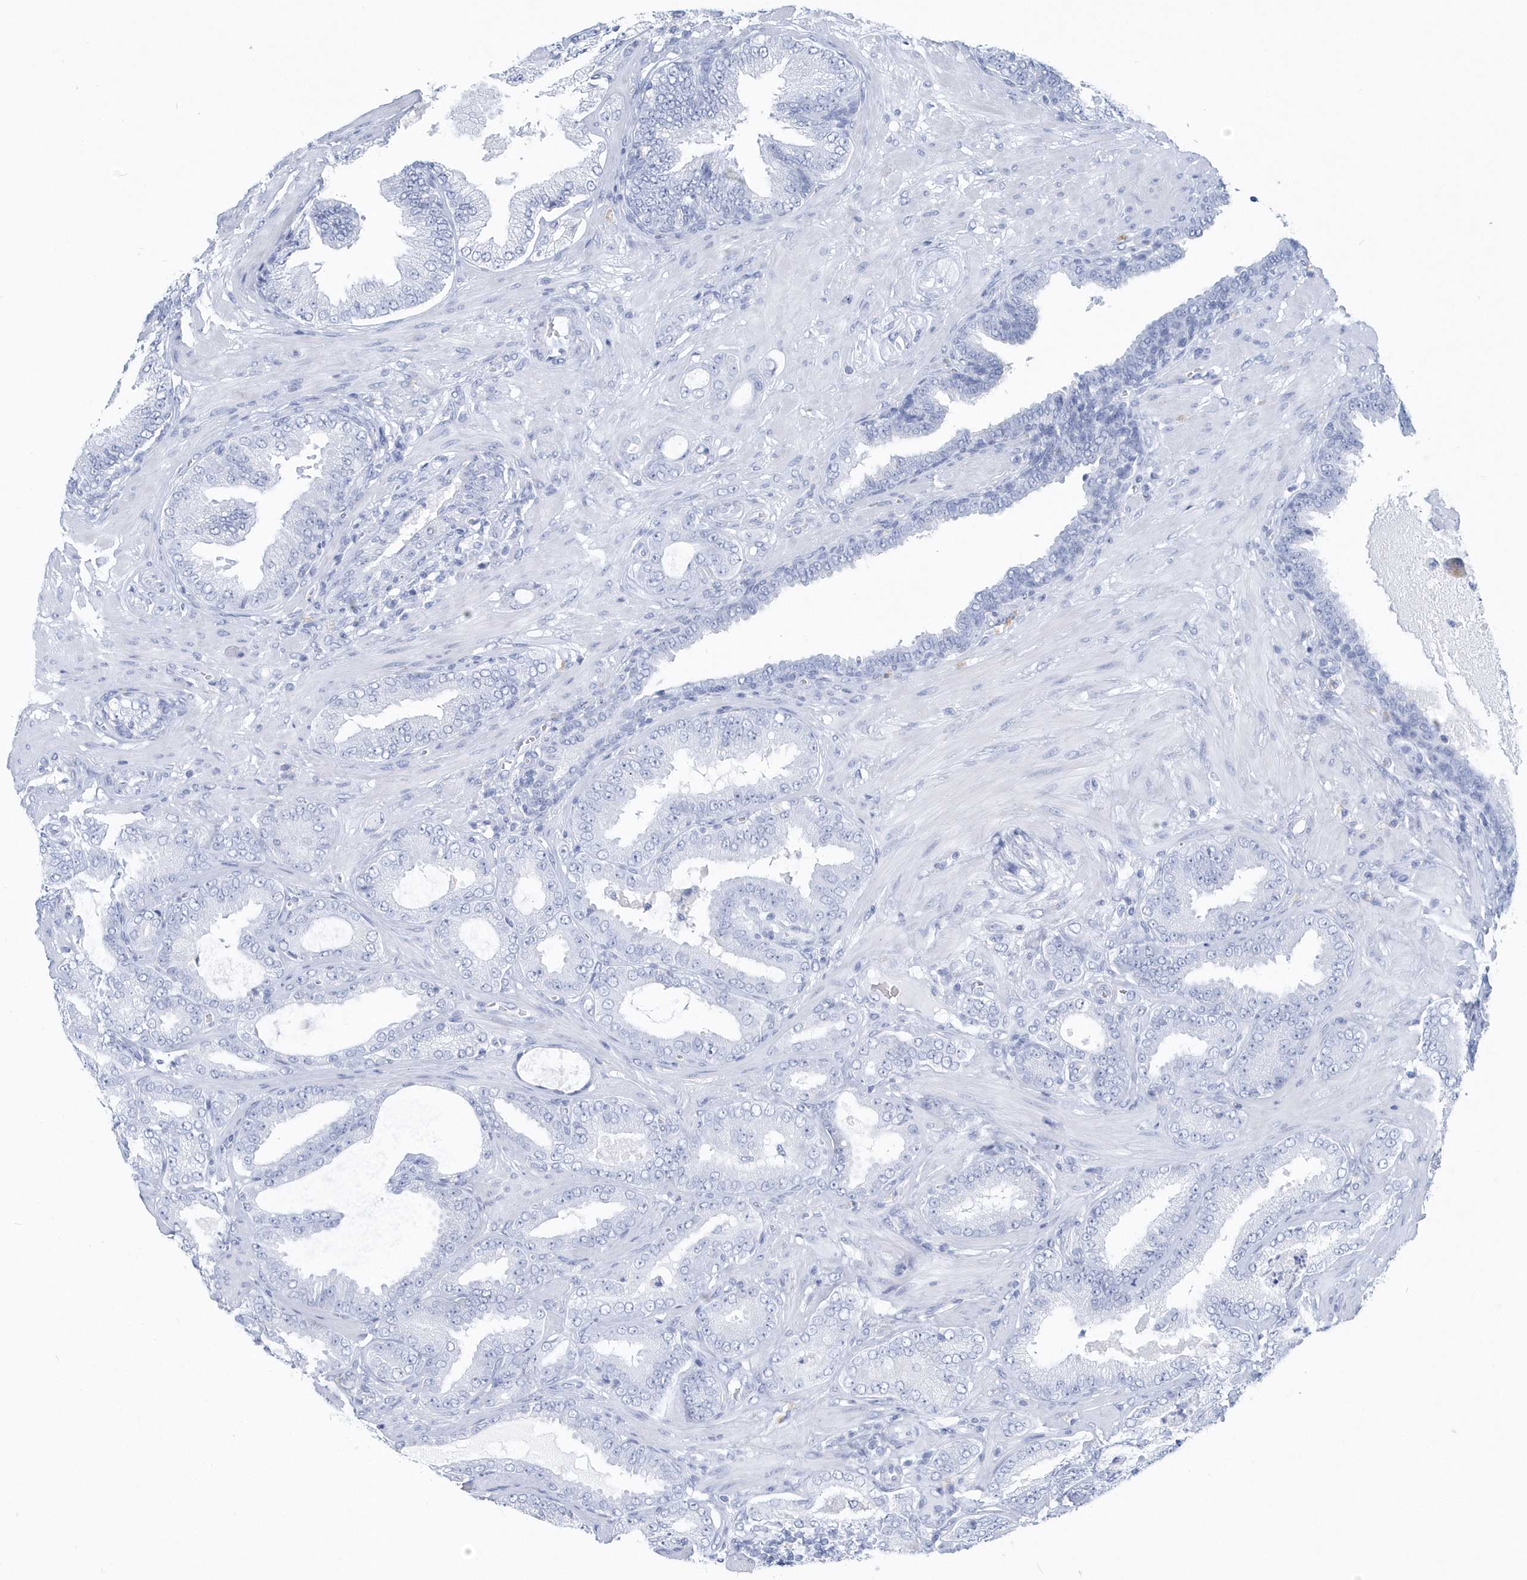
{"staining": {"intensity": "negative", "quantity": "none", "location": "none"}, "tissue": "prostate cancer", "cell_type": "Tumor cells", "image_type": "cancer", "snomed": [{"axis": "morphology", "description": "Adenocarcinoma, Low grade"}, {"axis": "topography", "description": "Prostate"}], "caption": "This is an immunohistochemistry micrograph of prostate cancer. There is no expression in tumor cells.", "gene": "PTPRO", "patient": {"sex": "male", "age": 63}}